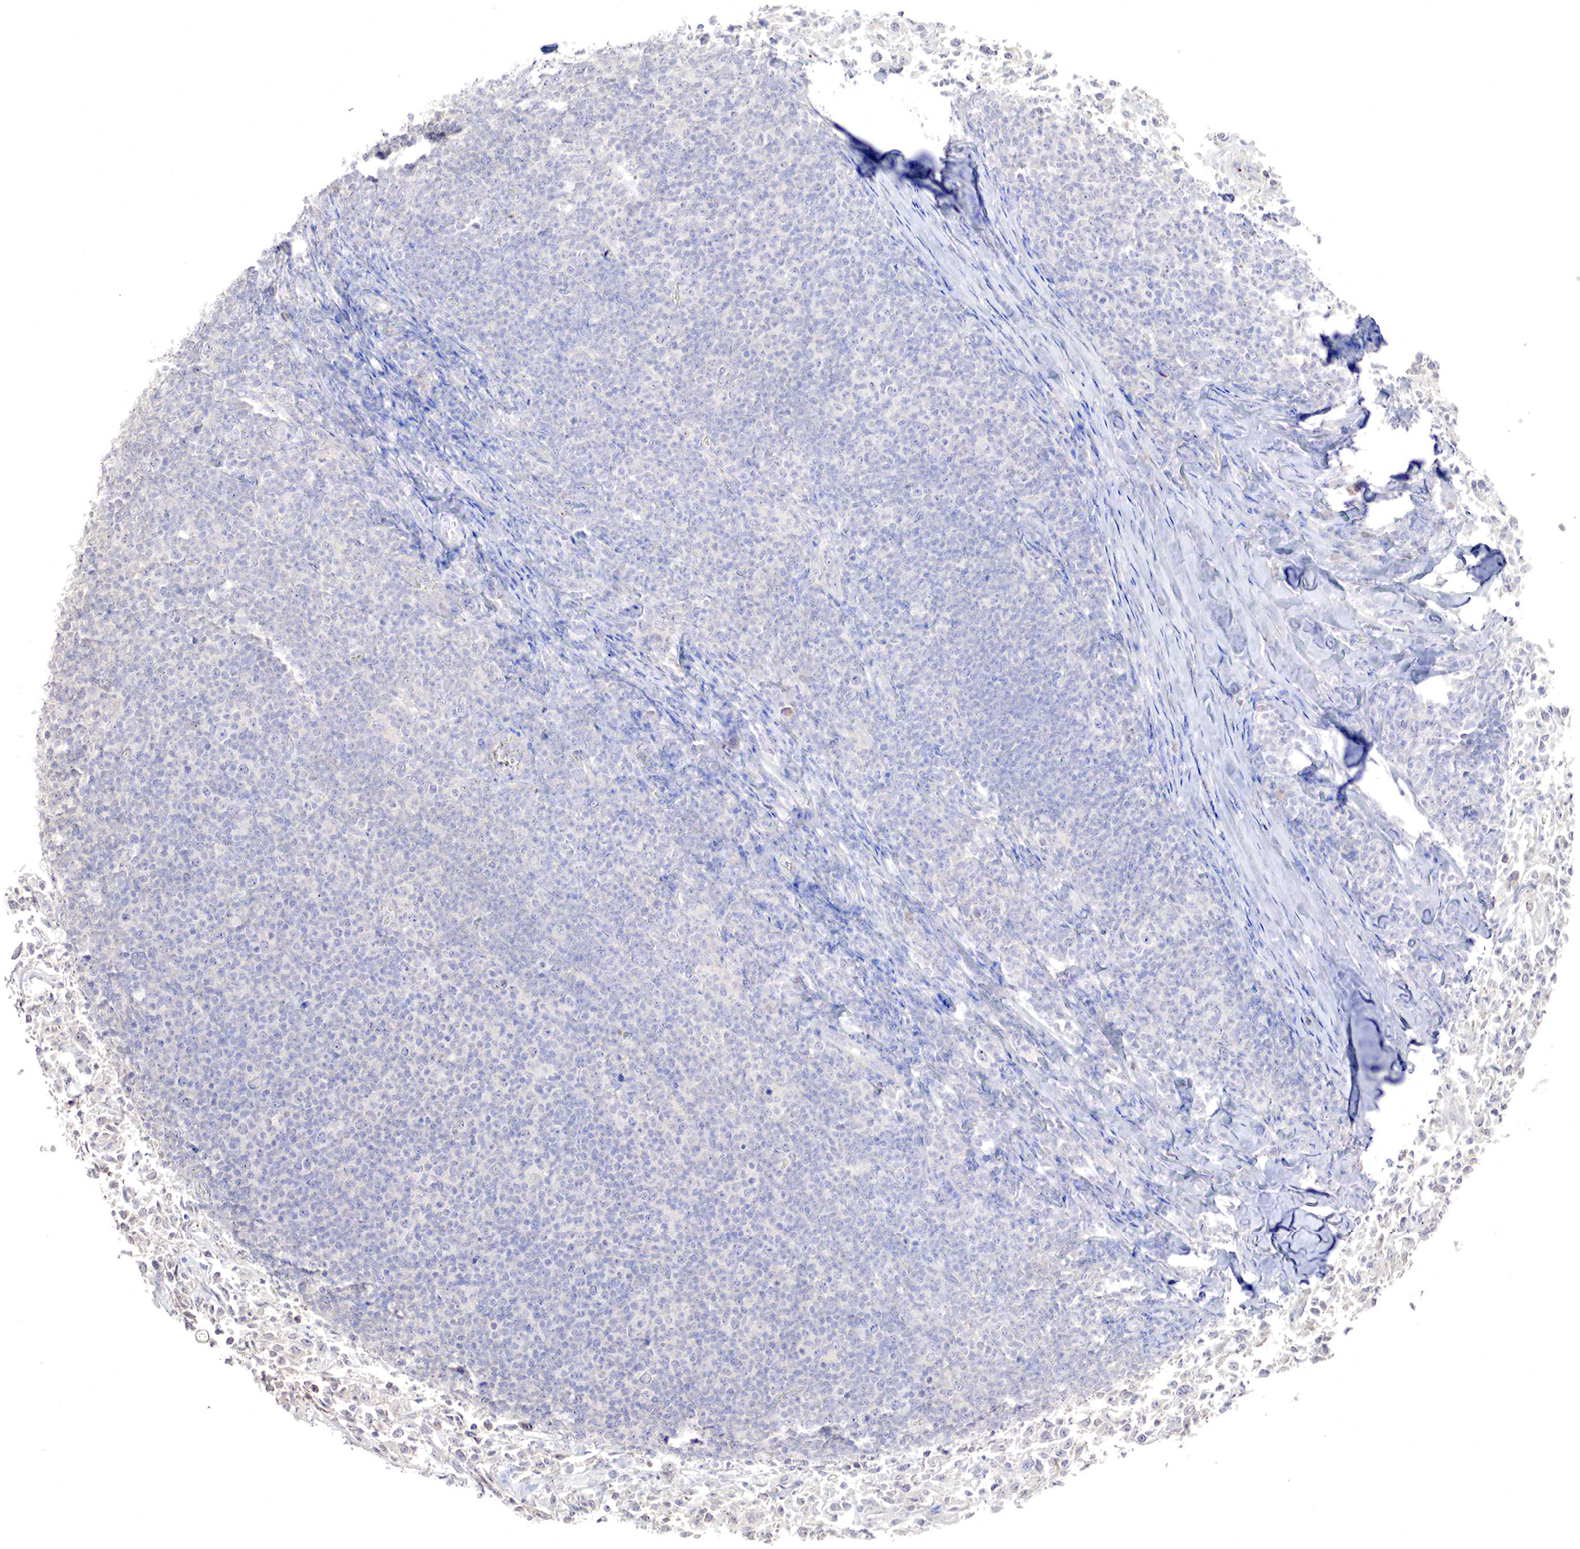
{"staining": {"intensity": "negative", "quantity": "none", "location": "none"}, "tissue": "lymphoma", "cell_type": "Tumor cells", "image_type": "cancer", "snomed": [{"axis": "morphology", "description": "Malignant lymphoma, non-Hodgkin's type, Low grade"}, {"axis": "topography", "description": "Lymph node"}], "caption": "IHC of human malignant lymphoma, non-Hodgkin's type (low-grade) exhibits no expression in tumor cells. The staining was performed using DAB to visualize the protein expression in brown, while the nuclei were stained in blue with hematoxylin (Magnification: 20x).", "gene": "GATA1", "patient": {"sex": "male", "age": 74}}